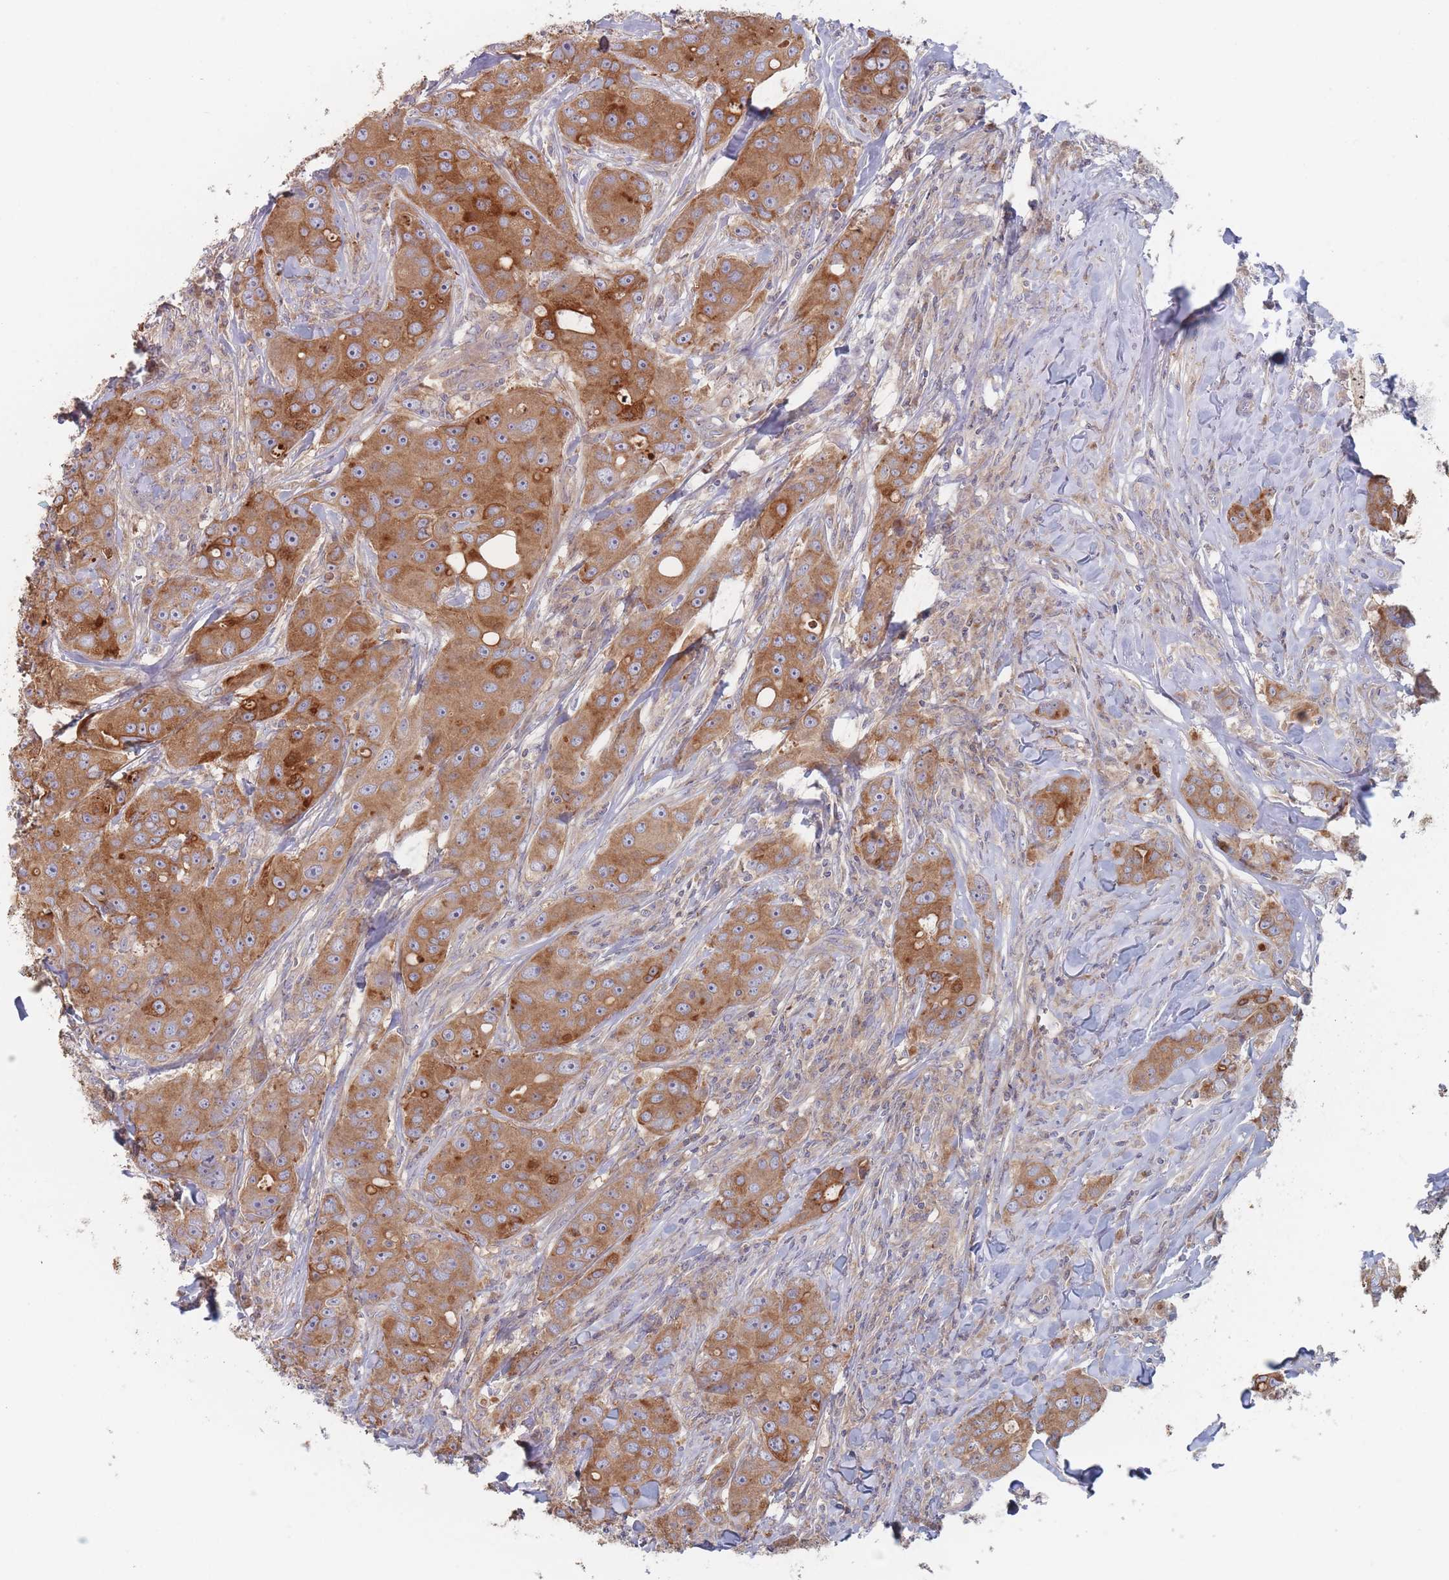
{"staining": {"intensity": "strong", "quantity": ">75%", "location": "cytoplasmic/membranous"}, "tissue": "breast cancer", "cell_type": "Tumor cells", "image_type": "cancer", "snomed": [{"axis": "morphology", "description": "Duct carcinoma"}, {"axis": "topography", "description": "Breast"}], "caption": "Protein expression analysis of human infiltrating ductal carcinoma (breast) reveals strong cytoplasmic/membranous expression in about >75% of tumor cells.", "gene": "EFCC1", "patient": {"sex": "female", "age": 43}}